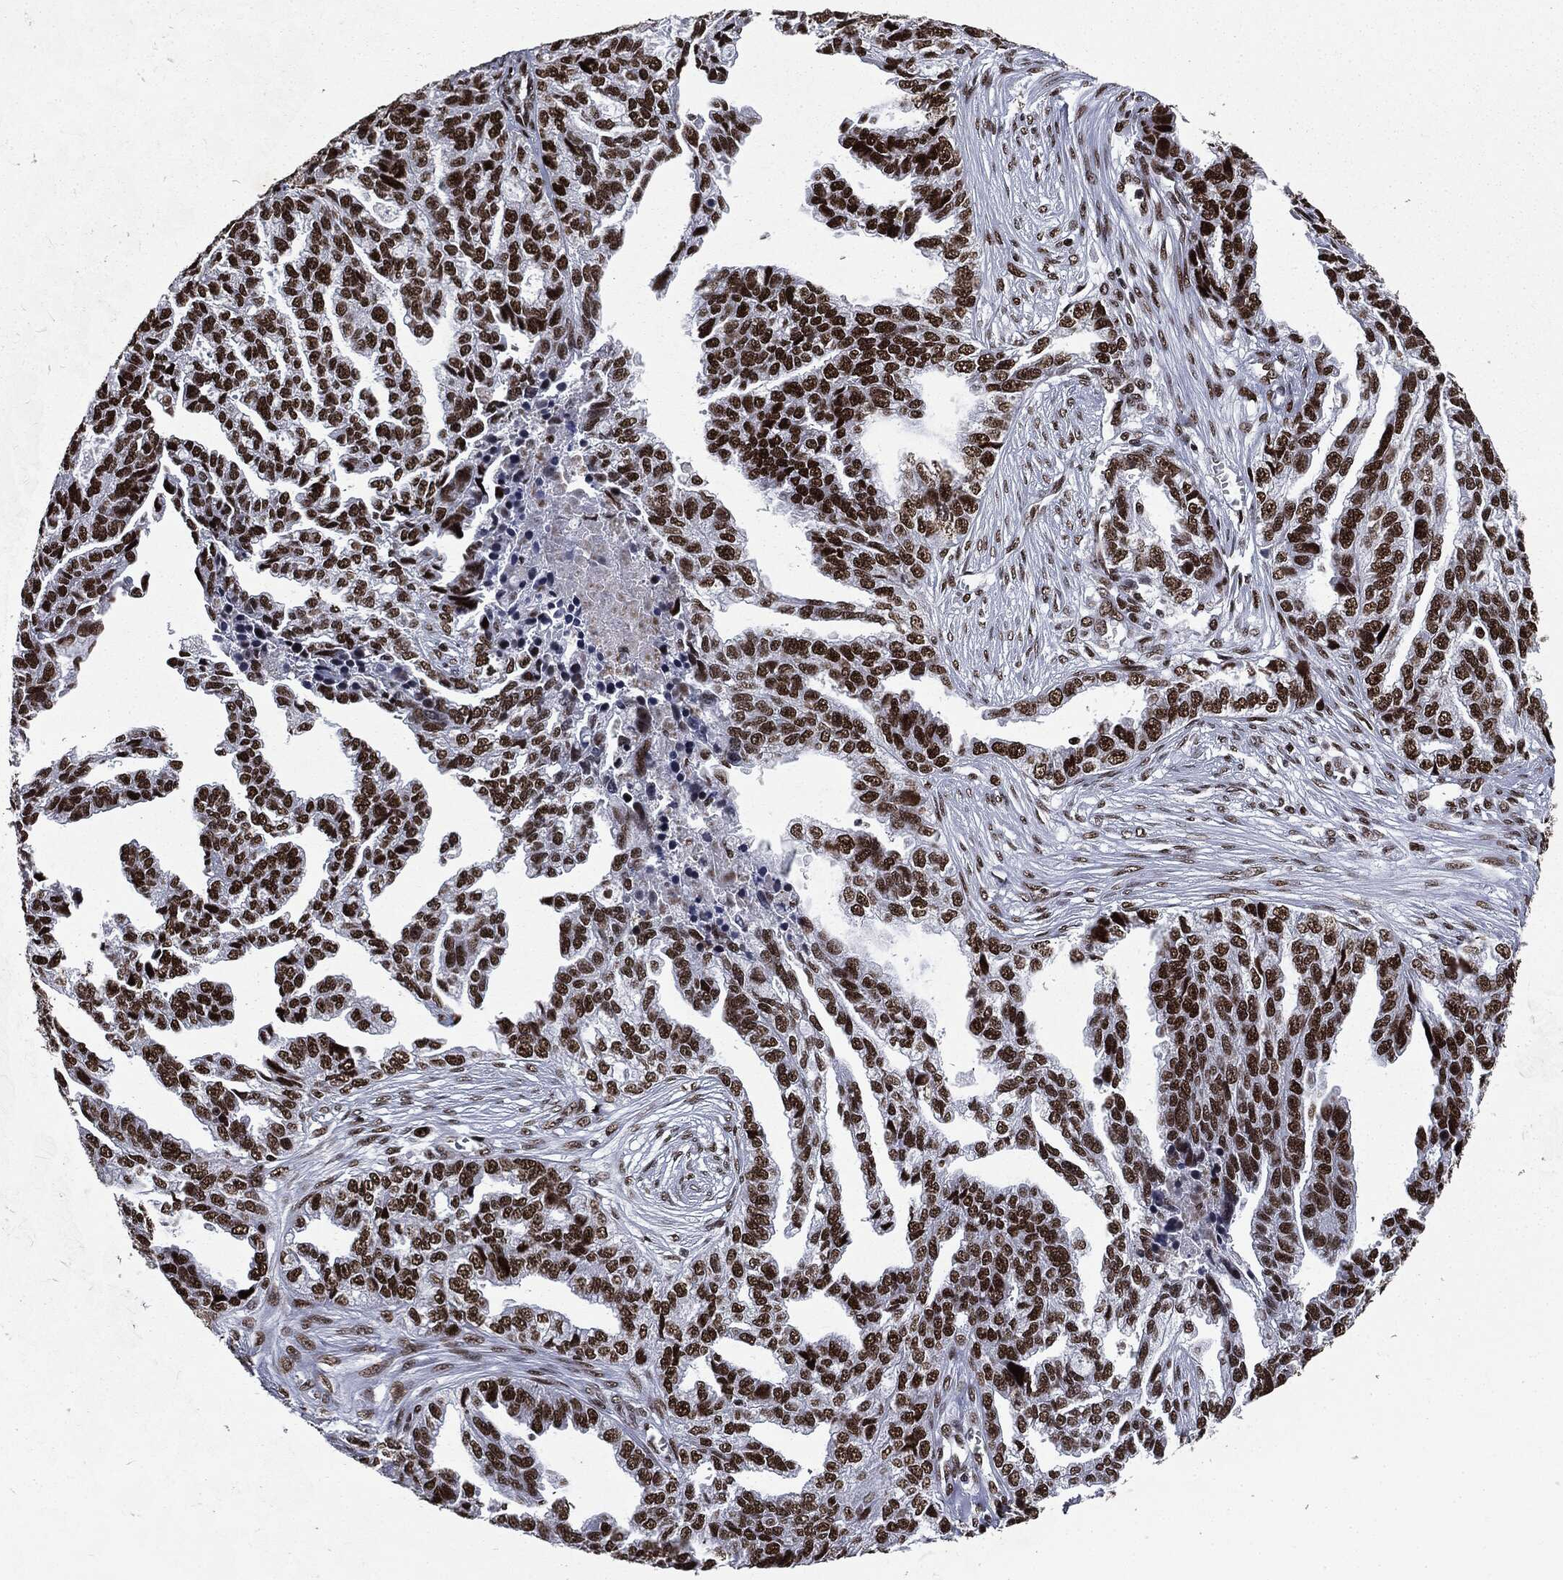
{"staining": {"intensity": "strong", "quantity": ">75%", "location": "nuclear"}, "tissue": "ovarian cancer", "cell_type": "Tumor cells", "image_type": "cancer", "snomed": [{"axis": "morphology", "description": "Cystadenocarcinoma, serous, NOS"}, {"axis": "topography", "description": "Ovary"}], "caption": "This image displays IHC staining of ovarian cancer, with high strong nuclear staining in approximately >75% of tumor cells.", "gene": "MSH2", "patient": {"sex": "female", "age": 51}}